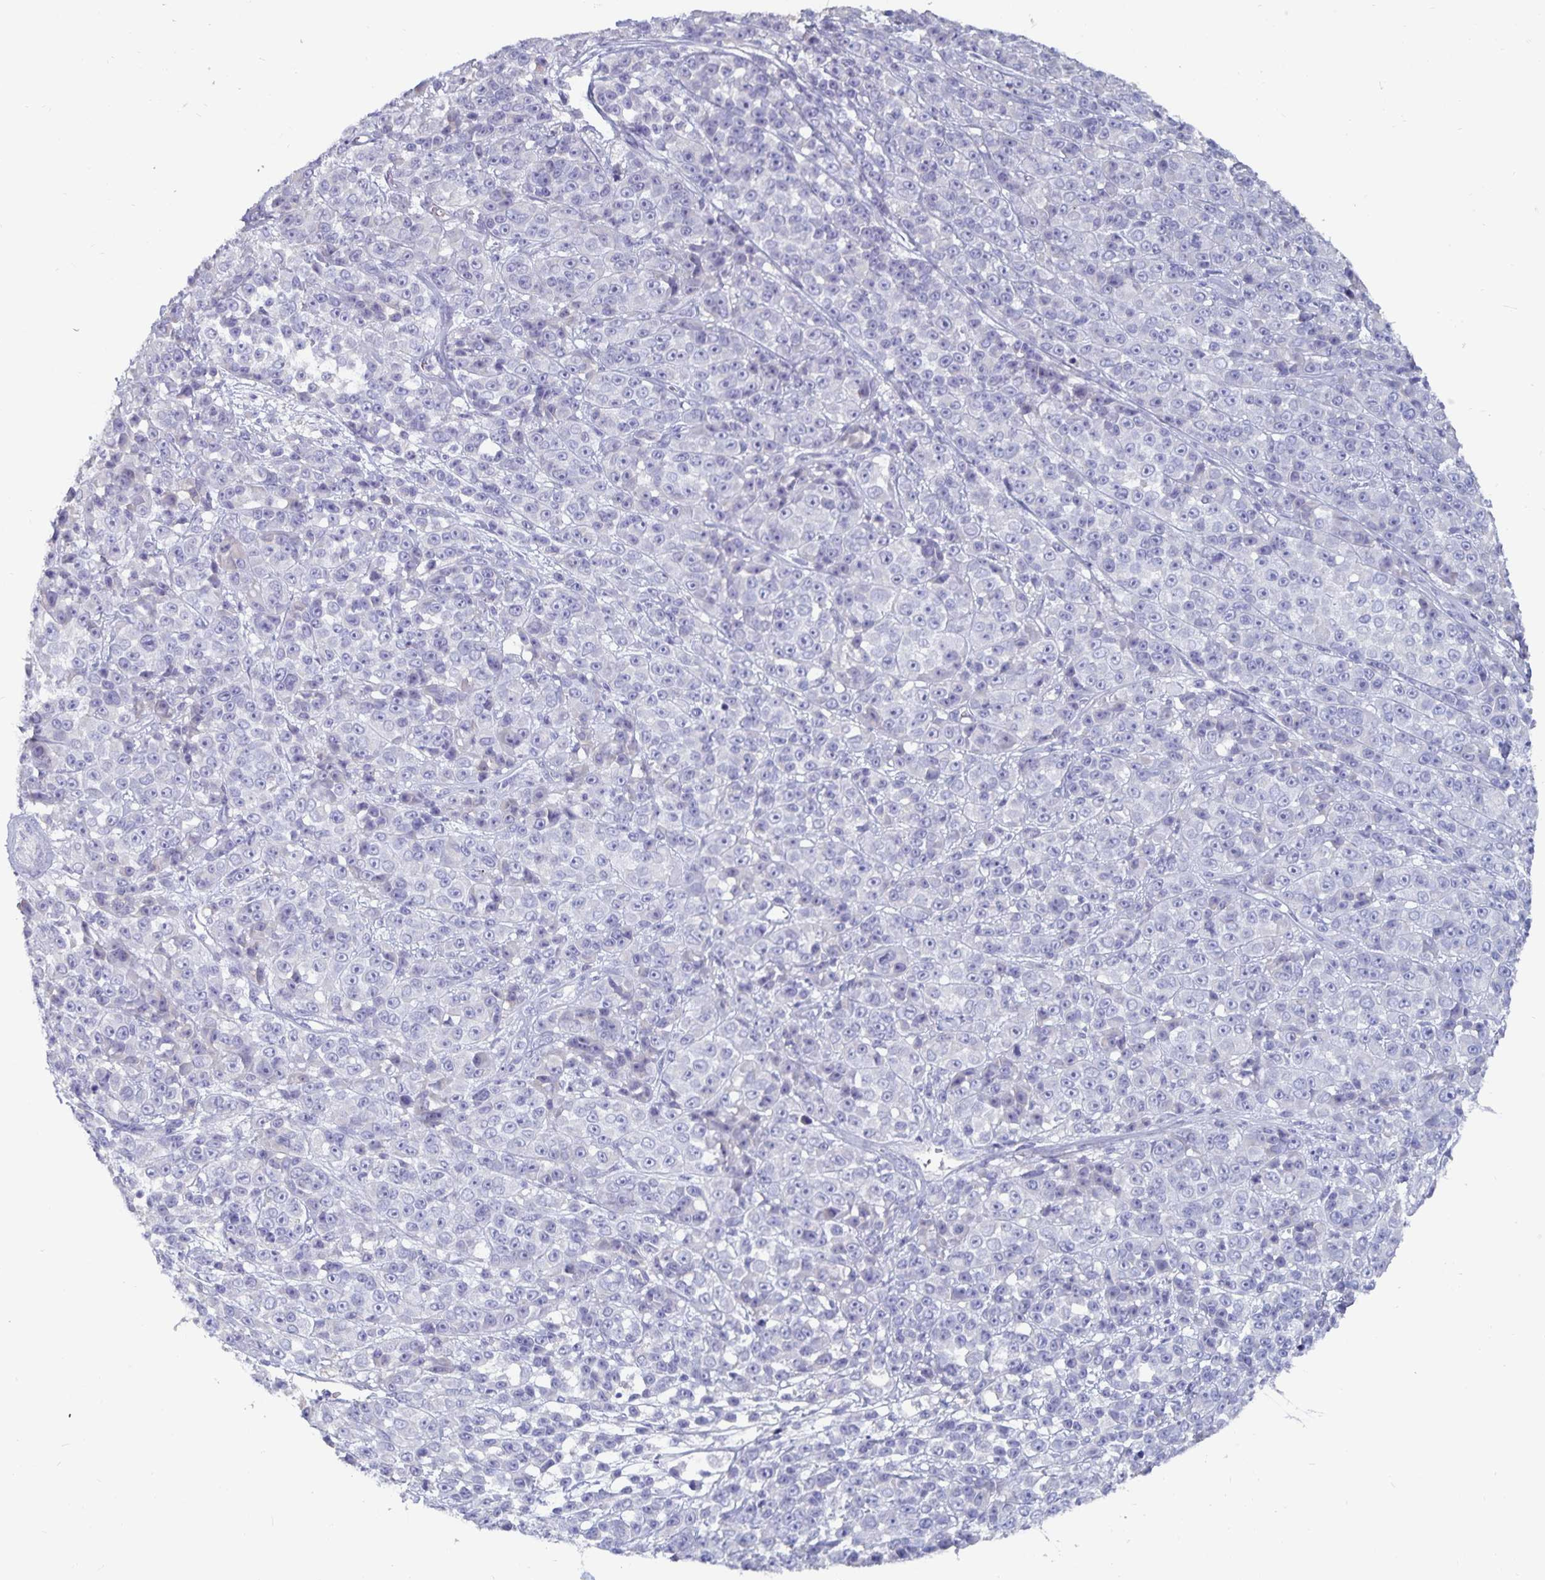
{"staining": {"intensity": "negative", "quantity": "none", "location": "none"}, "tissue": "melanoma", "cell_type": "Tumor cells", "image_type": "cancer", "snomed": [{"axis": "morphology", "description": "Malignant melanoma, NOS"}, {"axis": "topography", "description": "Skin"}, {"axis": "topography", "description": "Skin of back"}], "caption": "DAB (3,3'-diaminobenzidine) immunohistochemical staining of human melanoma shows no significant expression in tumor cells.", "gene": "CFAP69", "patient": {"sex": "male", "age": 91}}